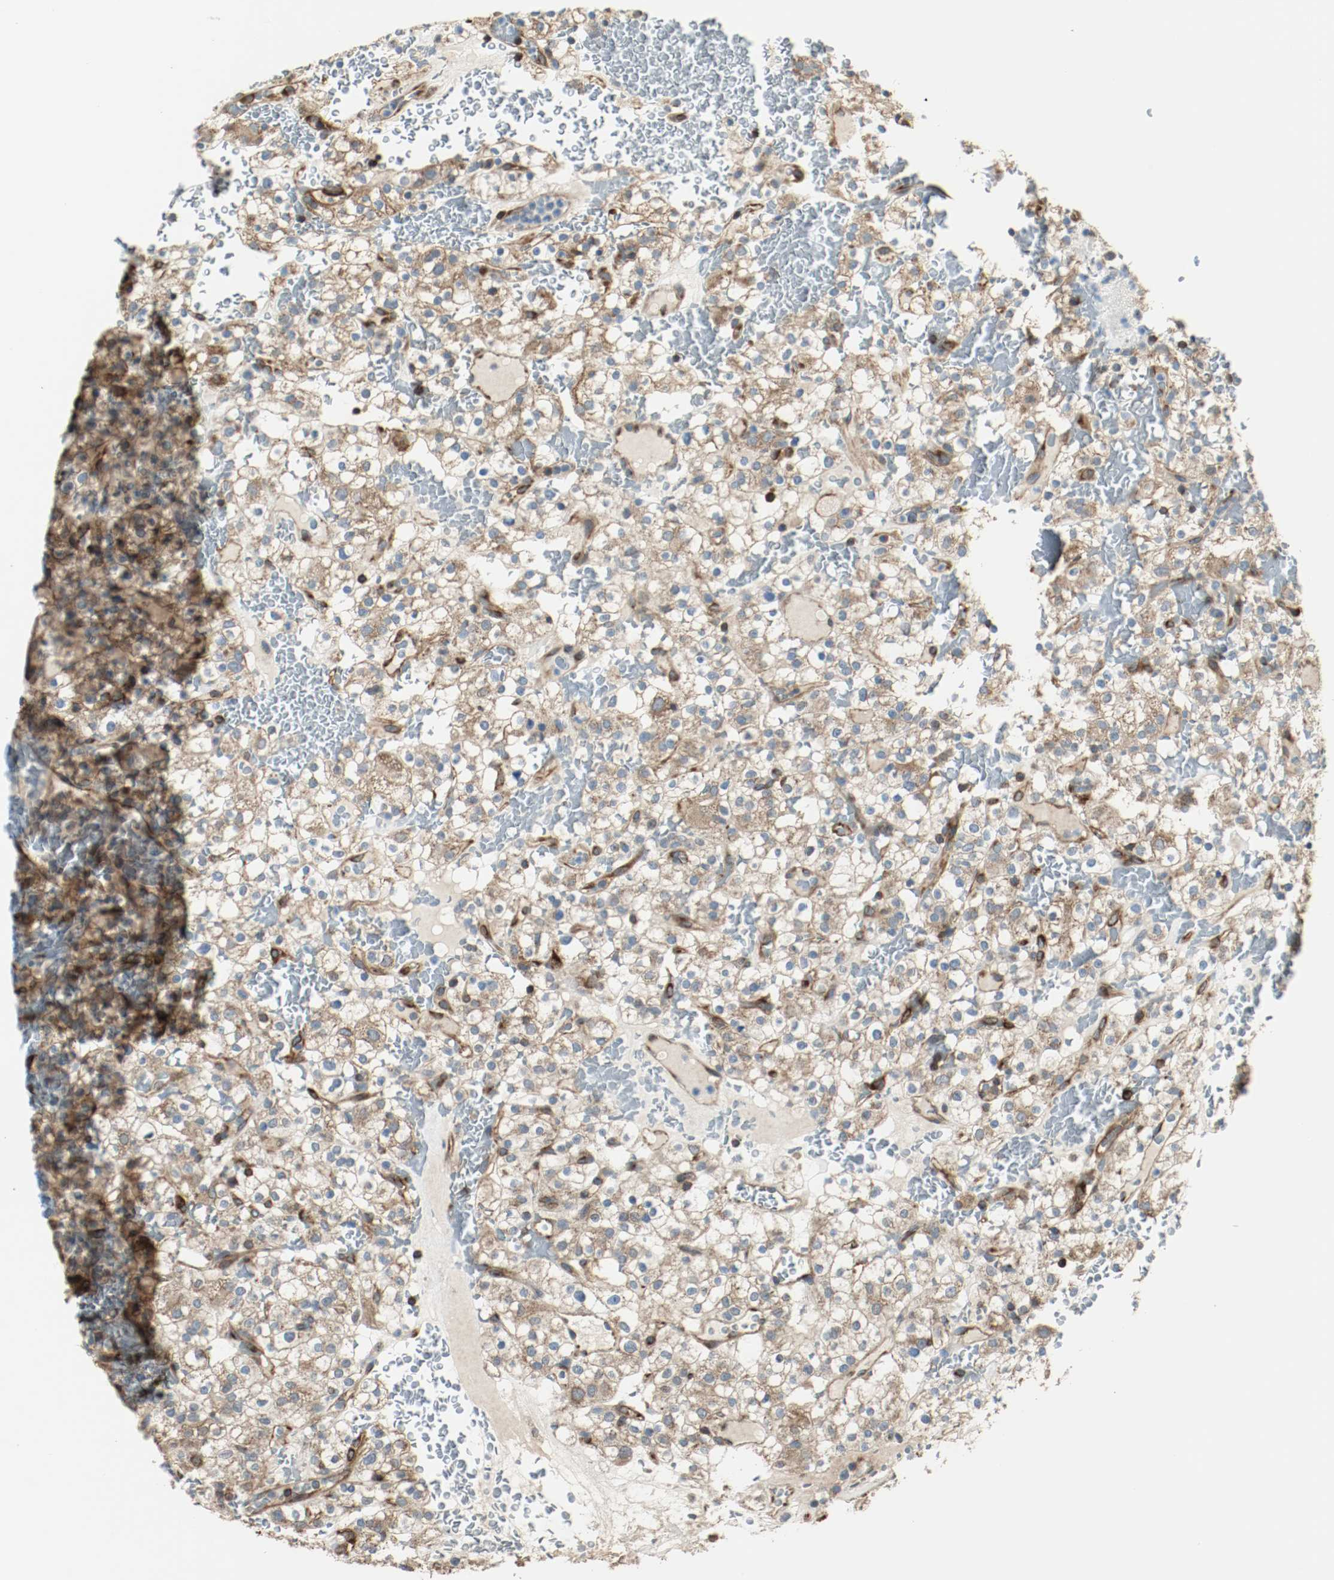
{"staining": {"intensity": "moderate", "quantity": ">75%", "location": "cytoplasmic/membranous"}, "tissue": "renal cancer", "cell_type": "Tumor cells", "image_type": "cancer", "snomed": [{"axis": "morphology", "description": "Normal tissue, NOS"}, {"axis": "morphology", "description": "Adenocarcinoma, NOS"}, {"axis": "topography", "description": "Kidney"}], "caption": "Adenocarcinoma (renal) tissue demonstrates moderate cytoplasmic/membranous expression in approximately >75% of tumor cells", "gene": "PLCG1", "patient": {"sex": "female", "age": 72}}